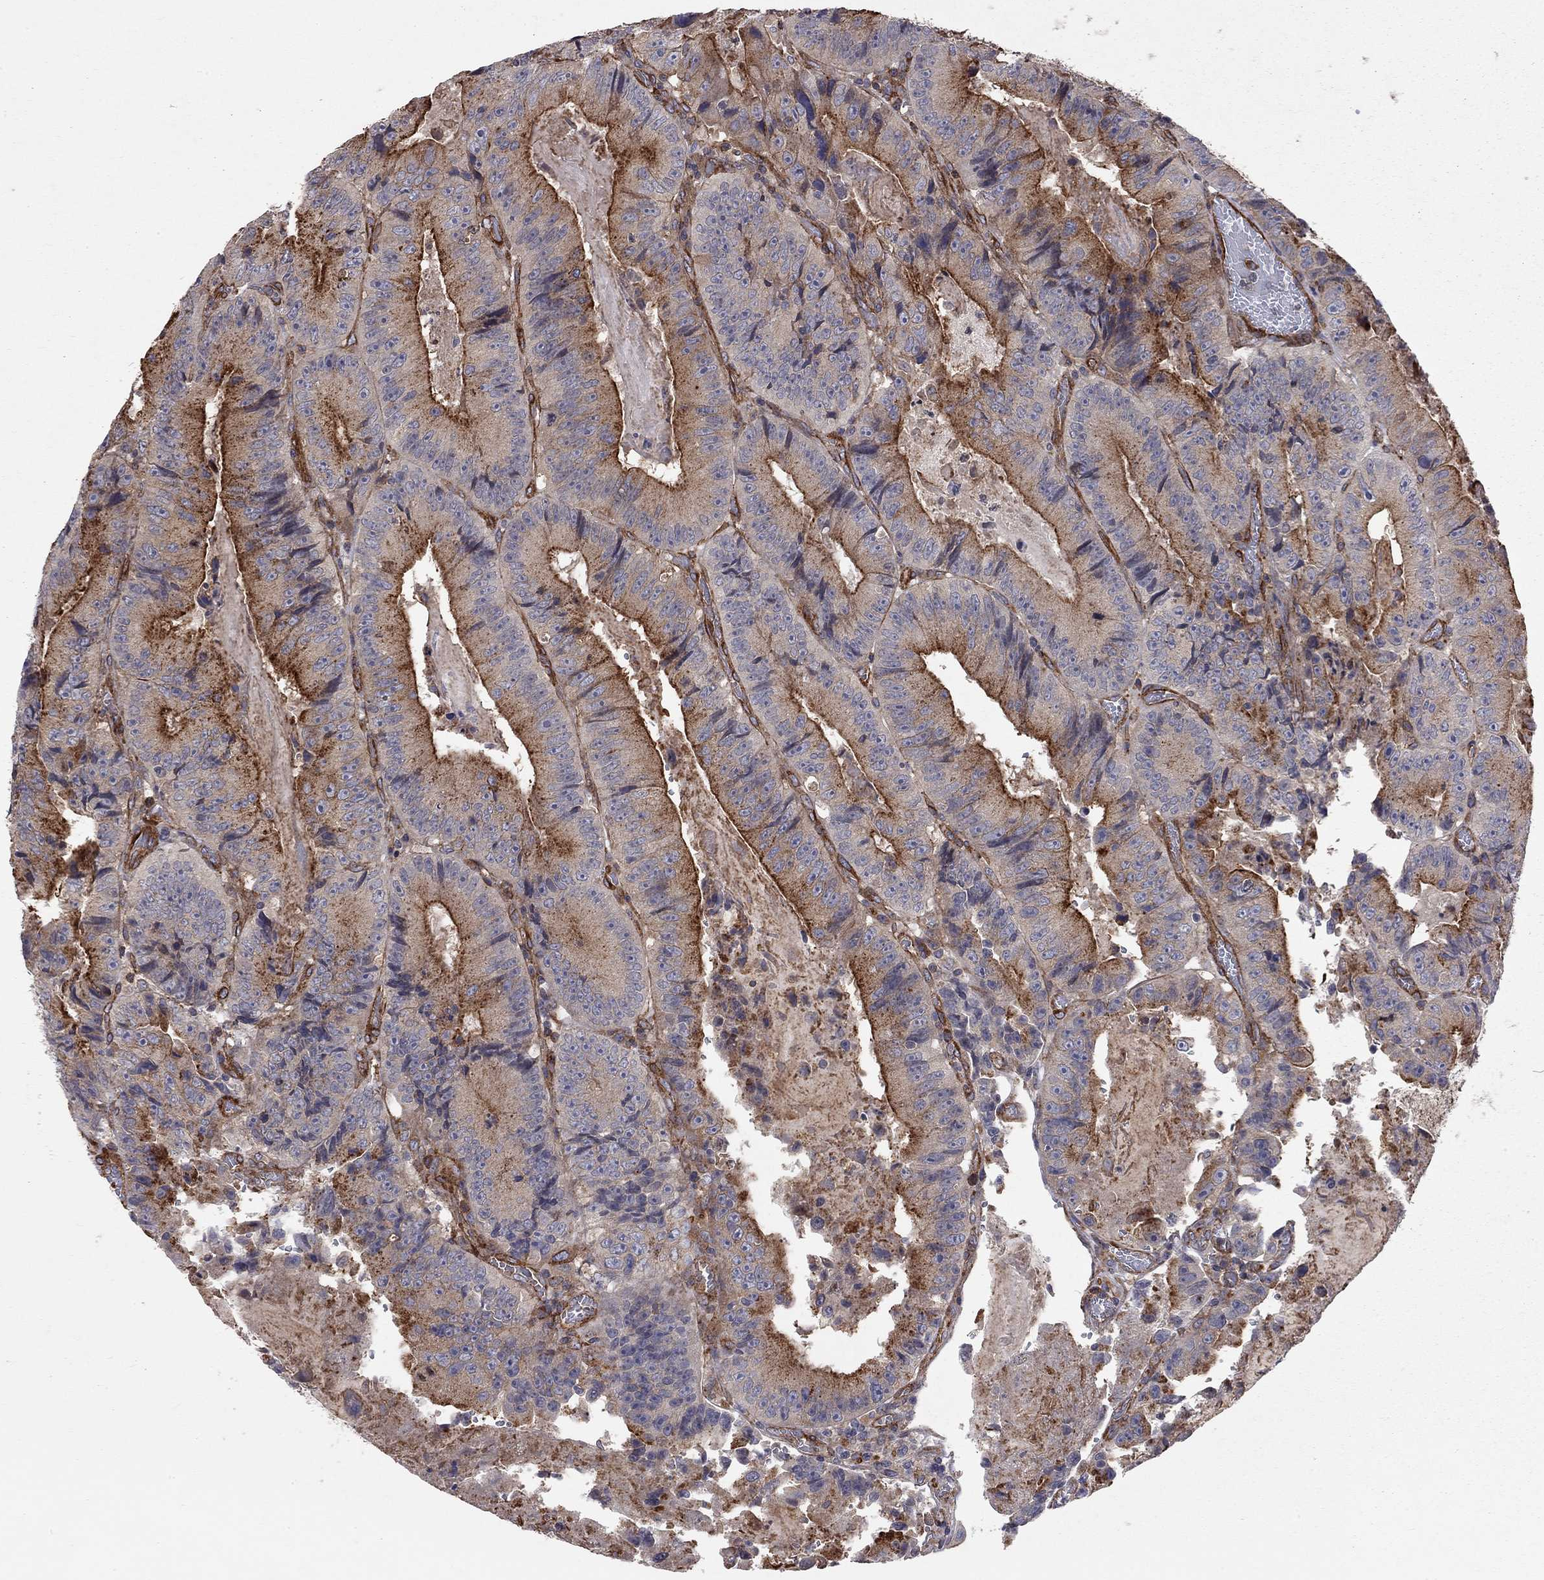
{"staining": {"intensity": "strong", "quantity": "25%-75%", "location": "cytoplasmic/membranous"}, "tissue": "colorectal cancer", "cell_type": "Tumor cells", "image_type": "cancer", "snomed": [{"axis": "morphology", "description": "Adenocarcinoma, NOS"}, {"axis": "topography", "description": "Colon"}], "caption": "Immunohistochemical staining of colorectal cancer (adenocarcinoma) demonstrates high levels of strong cytoplasmic/membranous expression in approximately 25%-75% of tumor cells.", "gene": "RASEF", "patient": {"sex": "female", "age": 86}}